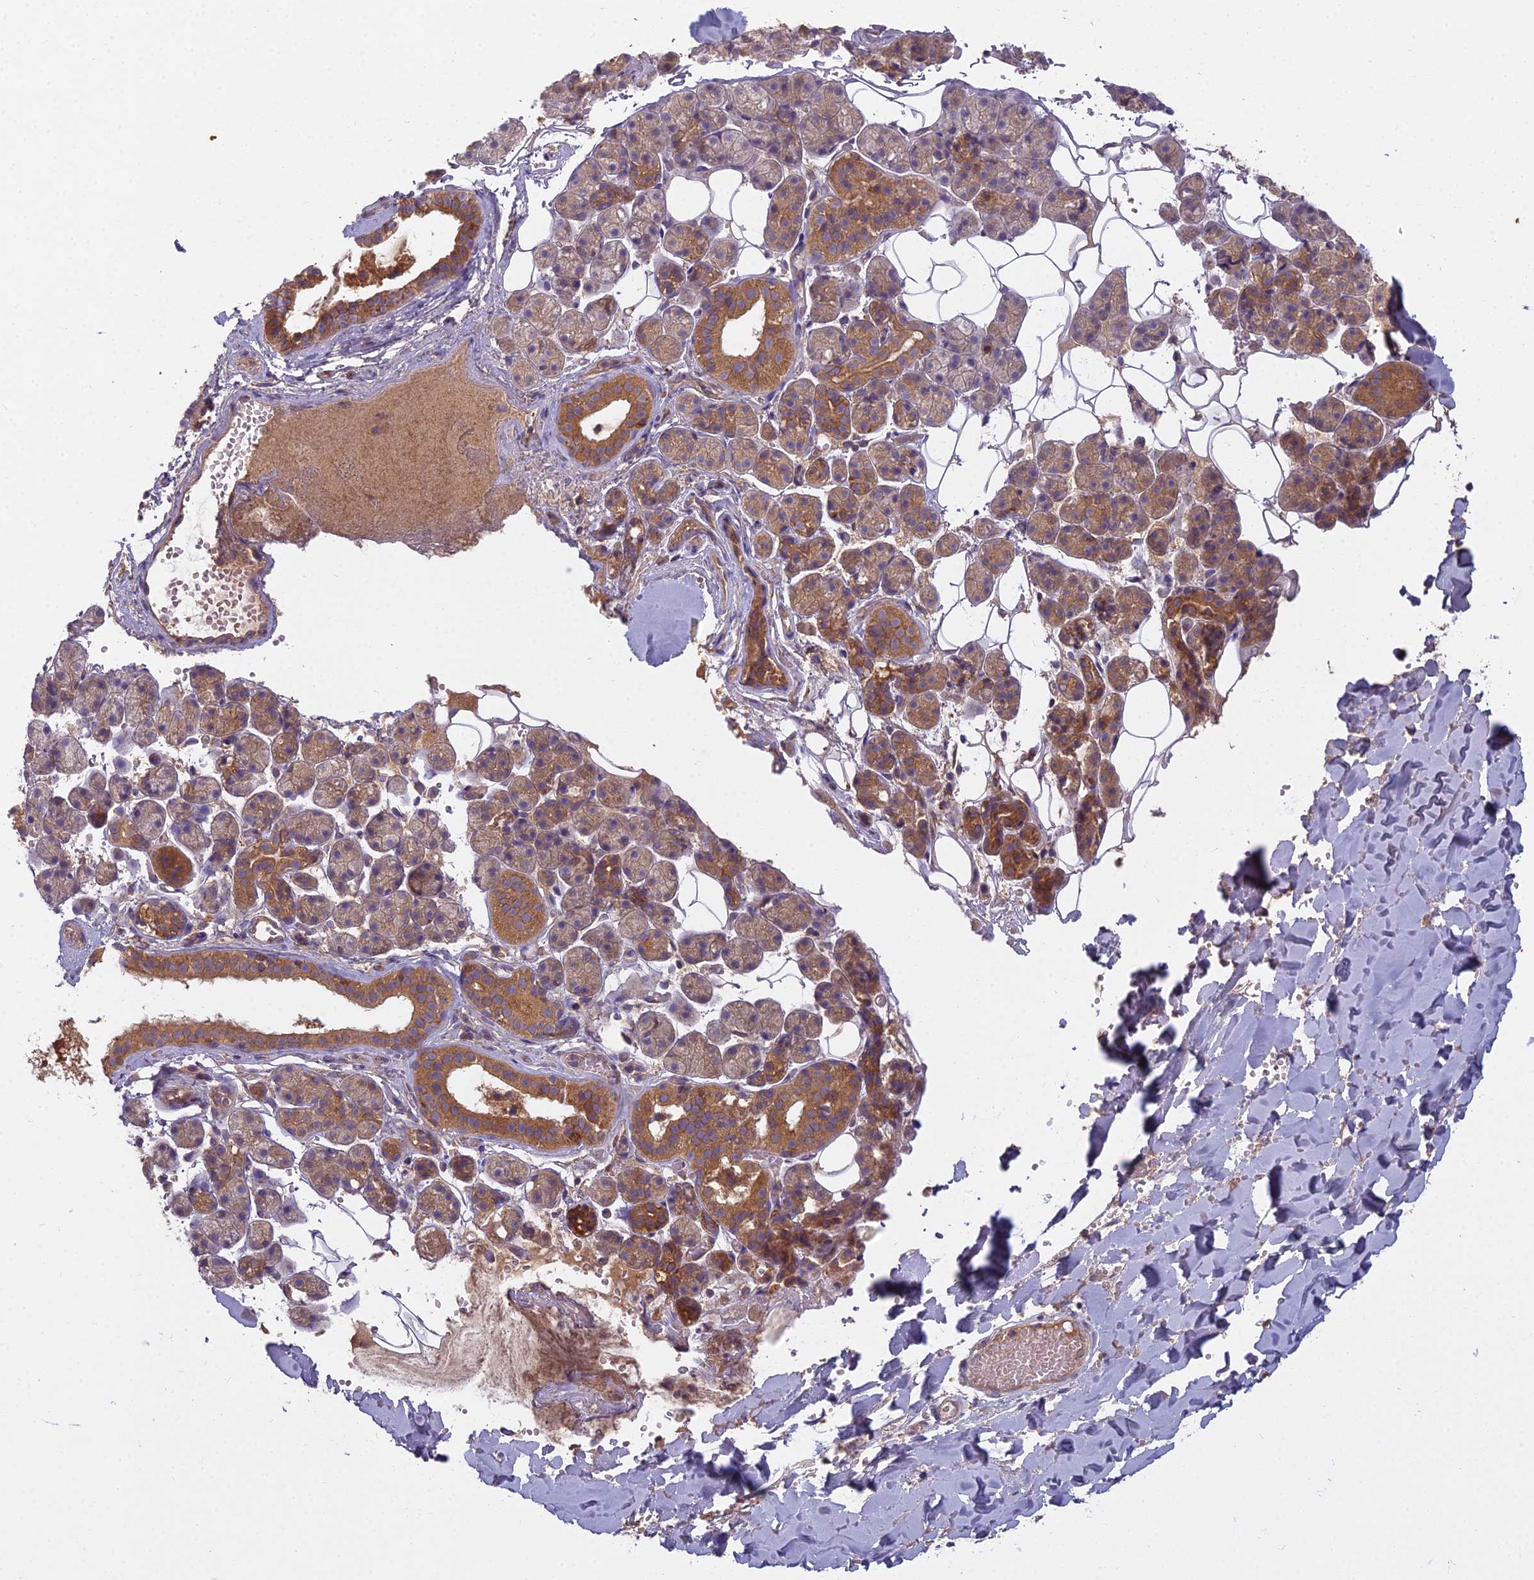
{"staining": {"intensity": "moderate", "quantity": "25%-75%", "location": "cytoplasmic/membranous"}, "tissue": "salivary gland", "cell_type": "Glandular cells", "image_type": "normal", "snomed": [{"axis": "morphology", "description": "Normal tissue, NOS"}, {"axis": "topography", "description": "Salivary gland"}], "caption": "This histopathology image exhibits IHC staining of unremarkable salivary gland, with medium moderate cytoplasmic/membranous expression in about 25%-75% of glandular cells.", "gene": "CCDC167", "patient": {"sex": "female", "age": 33}}